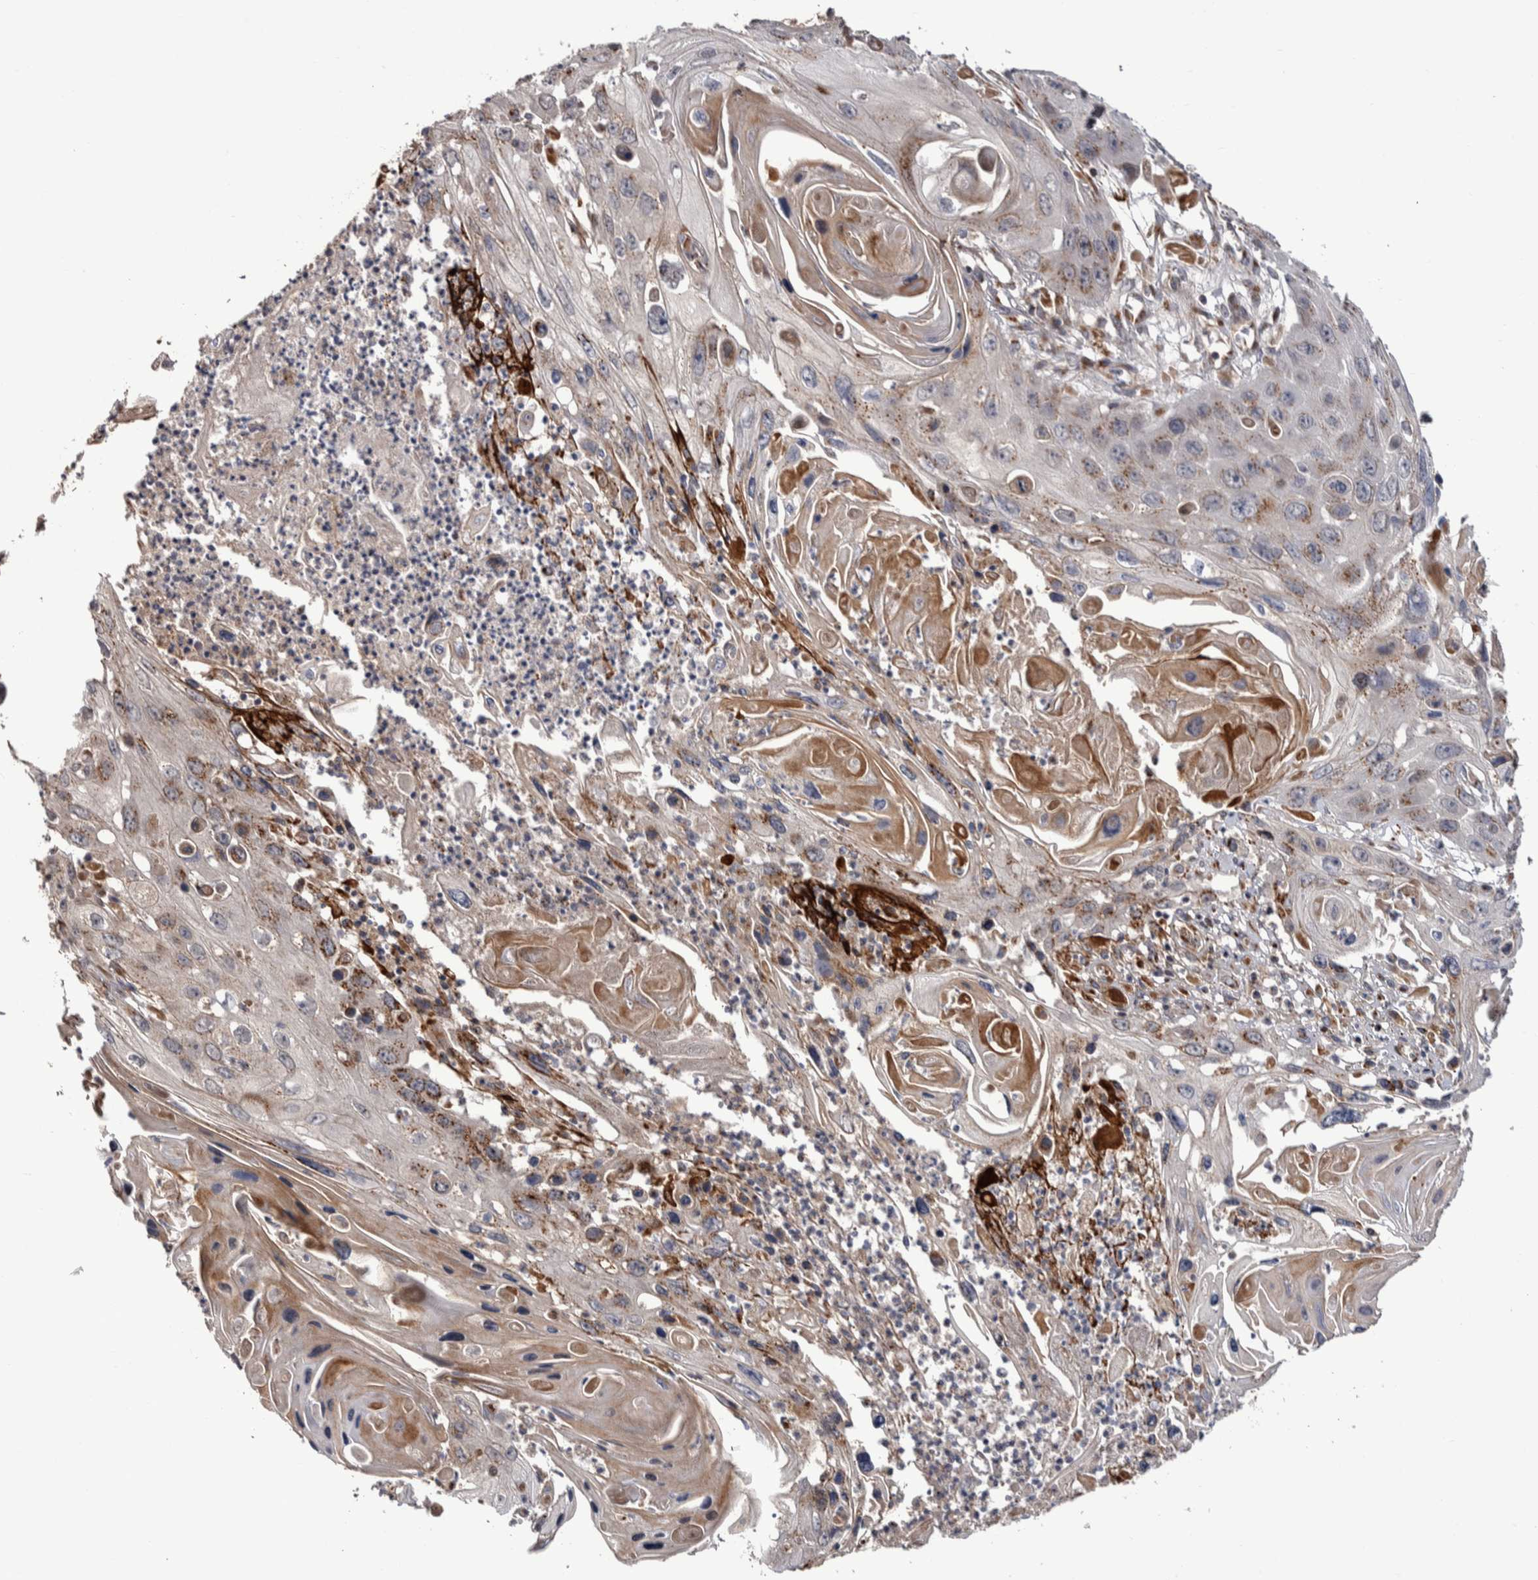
{"staining": {"intensity": "moderate", "quantity": "25%-75%", "location": "cytoplasmic/membranous"}, "tissue": "skin cancer", "cell_type": "Tumor cells", "image_type": "cancer", "snomed": [{"axis": "morphology", "description": "Squamous cell carcinoma, NOS"}, {"axis": "topography", "description": "Skin"}], "caption": "Human skin squamous cell carcinoma stained with a protein marker shows moderate staining in tumor cells.", "gene": "CANT1", "patient": {"sex": "male", "age": 55}}